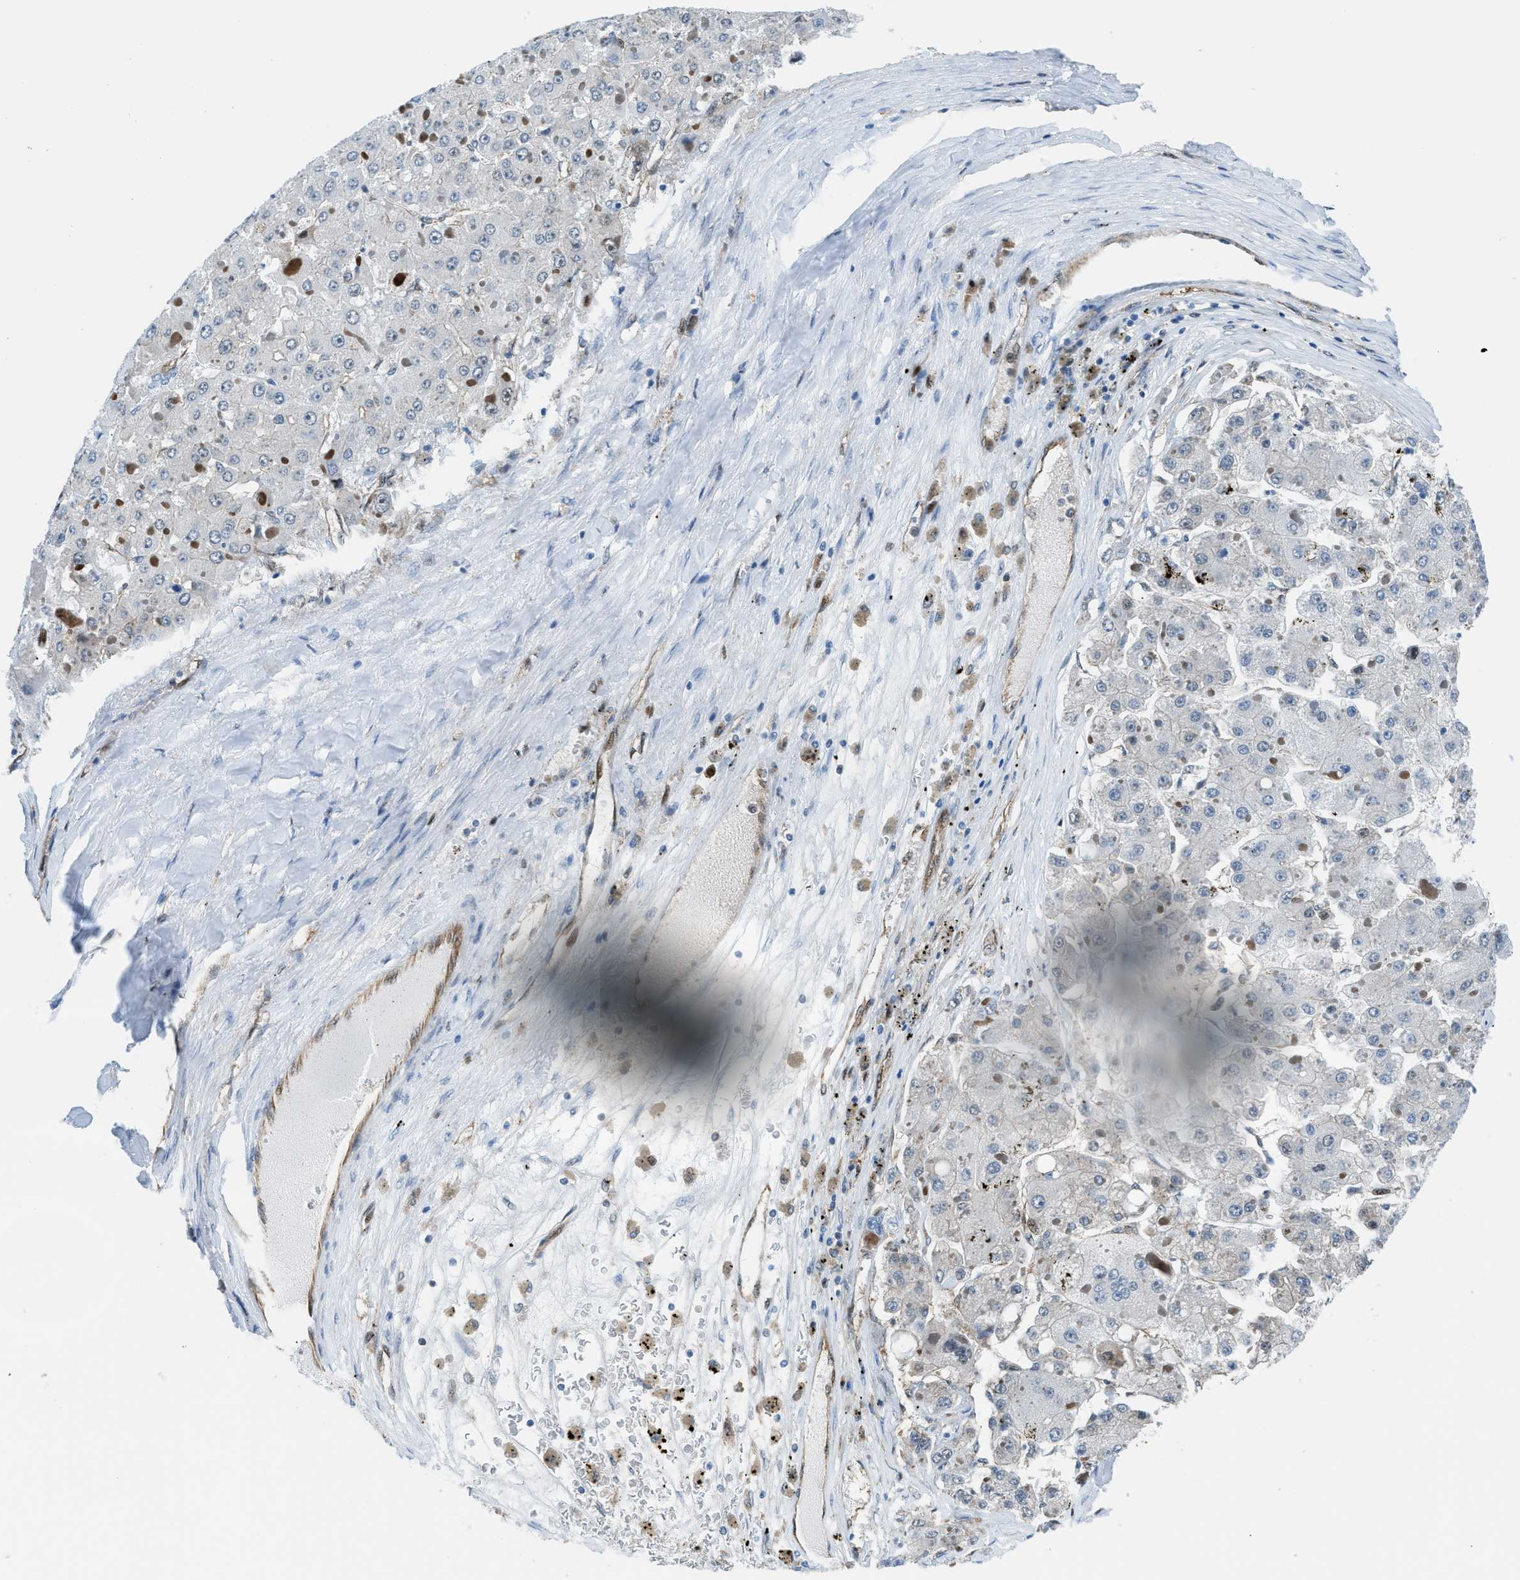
{"staining": {"intensity": "negative", "quantity": "none", "location": "none"}, "tissue": "liver cancer", "cell_type": "Tumor cells", "image_type": "cancer", "snomed": [{"axis": "morphology", "description": "Carcinoma, Hepatocellular, NOS"}, {"axis": "topography", "description": "Liver"}], "caption": "IHC micrograph of liver cancer (hepatocellular carcinoma) stained for a protein (brown), which displays no staining in tumor cells.", "gene": "YWHAE", "patient": {"sex": "female", "age": 73}}